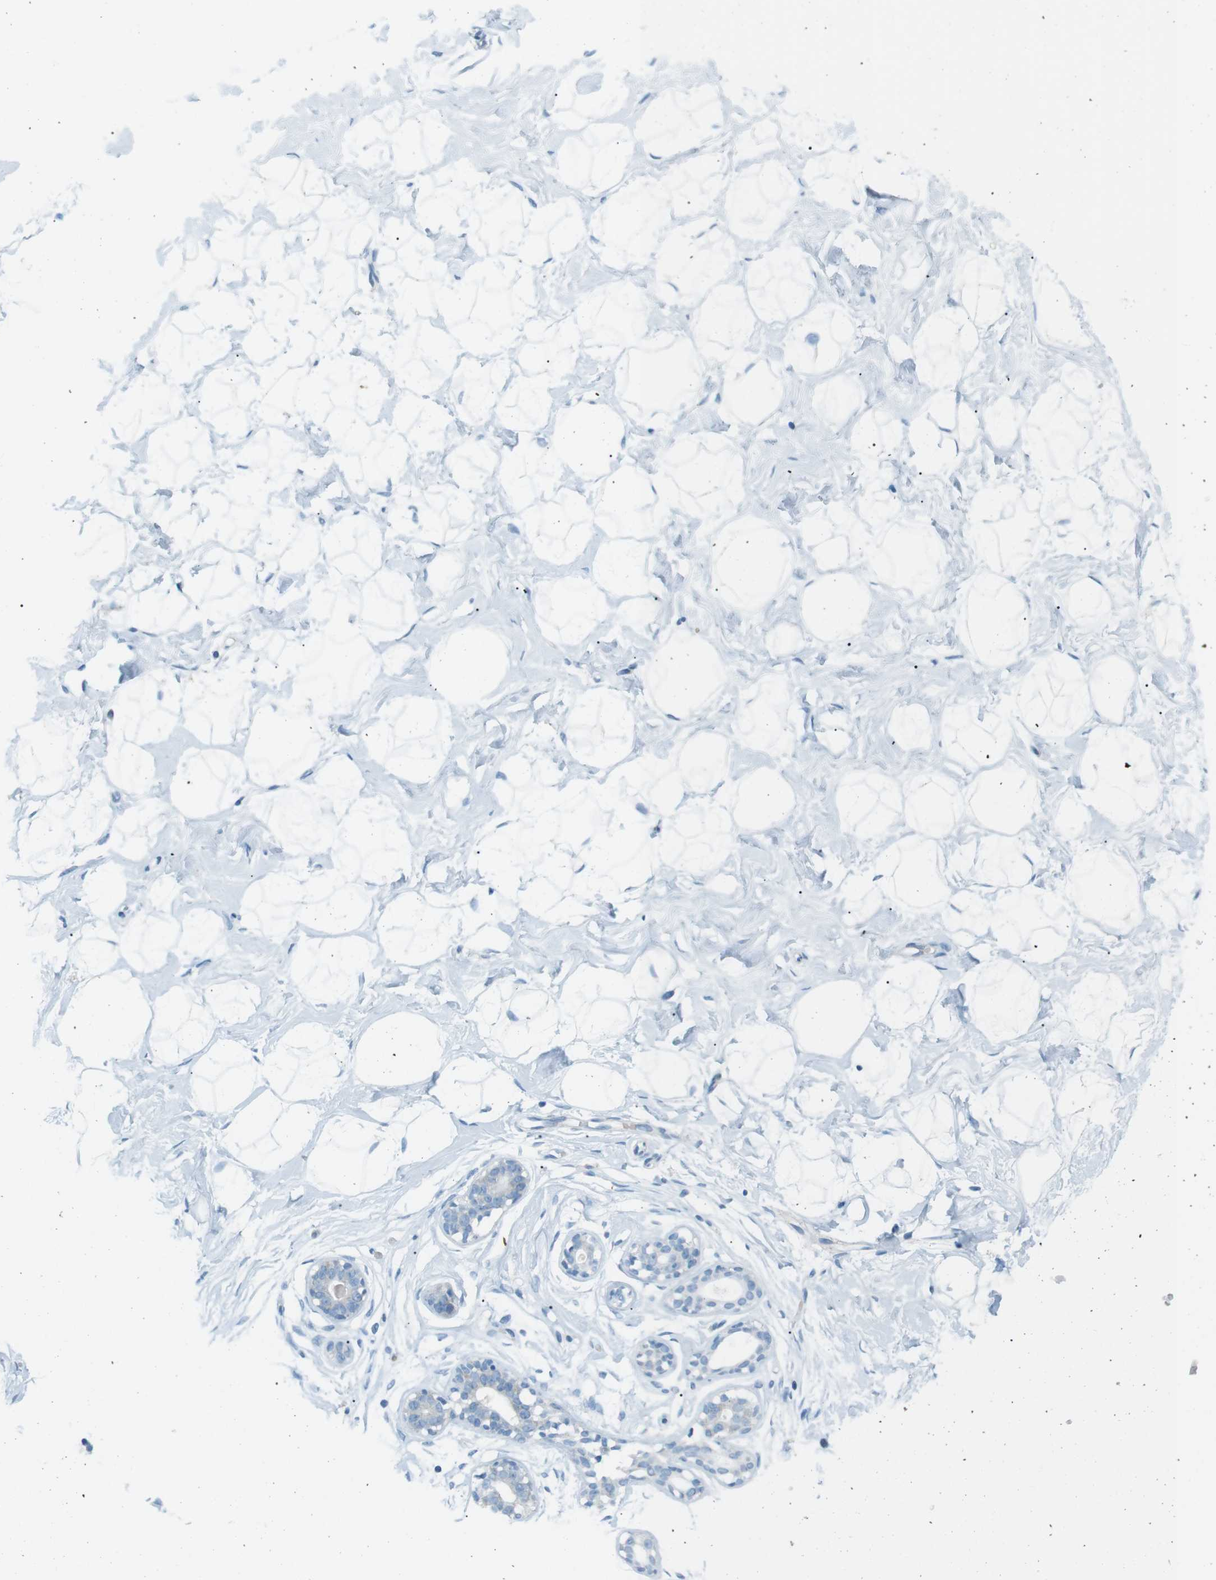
{"staining": {"intensity": "negative", "quantity": "none", "location": "none"}, "tissue": "breast", "cell_type": "Adipocytes", "image_type": "normal", "snomed": [{"axis": "morphology", "description": "Normal tissue, NOS"}, {"axis": "topography", "description": "Breast"}], "caption": "Immunohistochemistry (IHC) photomicrograph of normal breast stained for a protein (brown), which reveals no expression in adipocytes. Brightfield microscopy of immunohistochemistry (IHC) stained with DAB (brown) and hematoxylin (blue), captured at high magnification.", "gene": "VAMP1", "patient": {"sex": "female", "age": 23}}